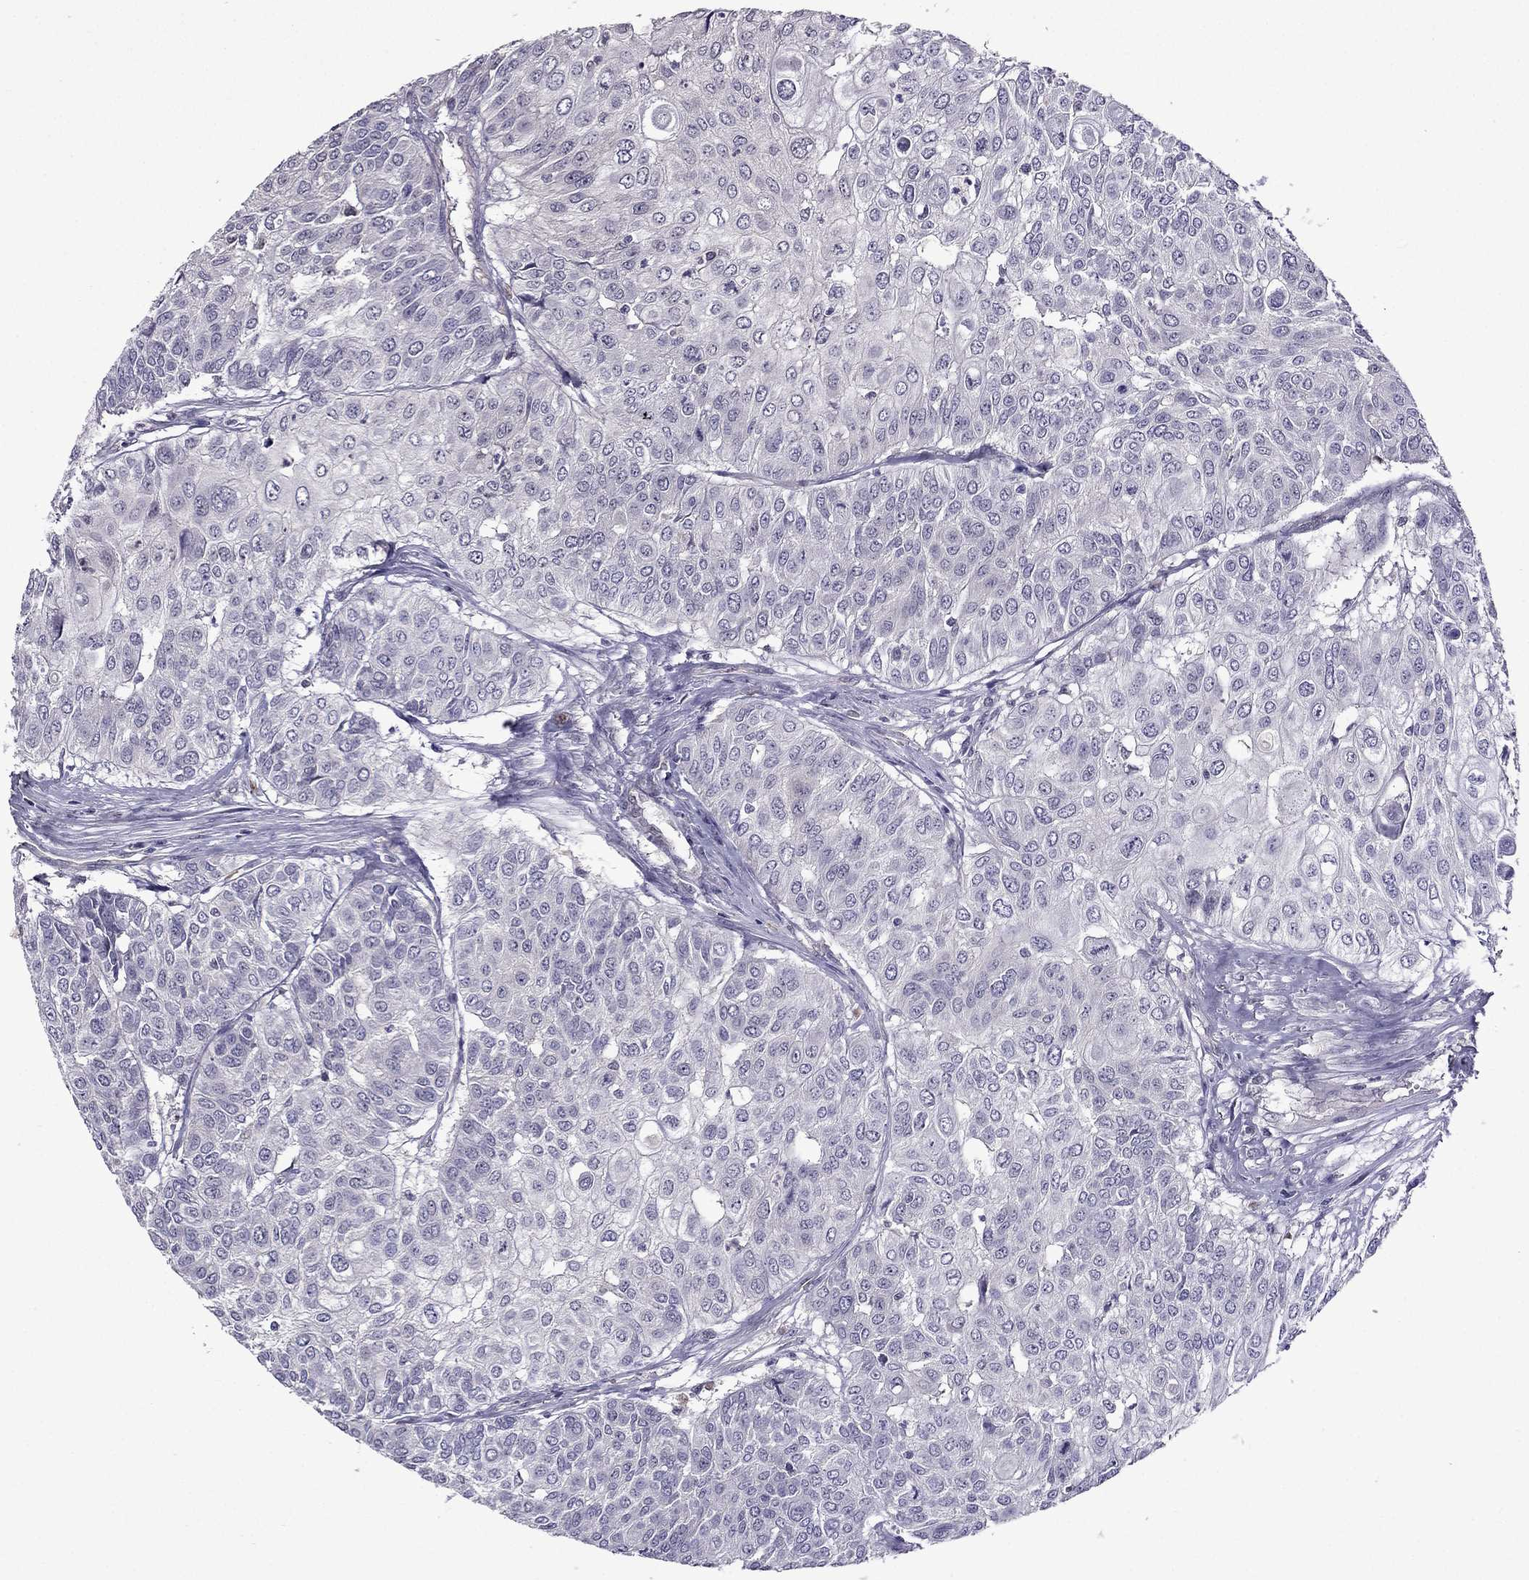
{"staining": {"intensity": "negative", "quantity": "none", "location": "none"}, "tissue": "urothelial cancer", "cell_type": "Tumor cells", "image_type": "cancer", "snomed": [{"axis": "morphology", "description": "Urothelial carcinoma, High grade"}, {"axis": "topography", "description": "Urinary bladder"}], "caption": "Urothelial cancer was stained to show a protein in brown. There is no significant staining in tumor cells. Nuclei are stained in blue.", "gene": "CDK5", "patient": {"sex": "female", "age": 79}}